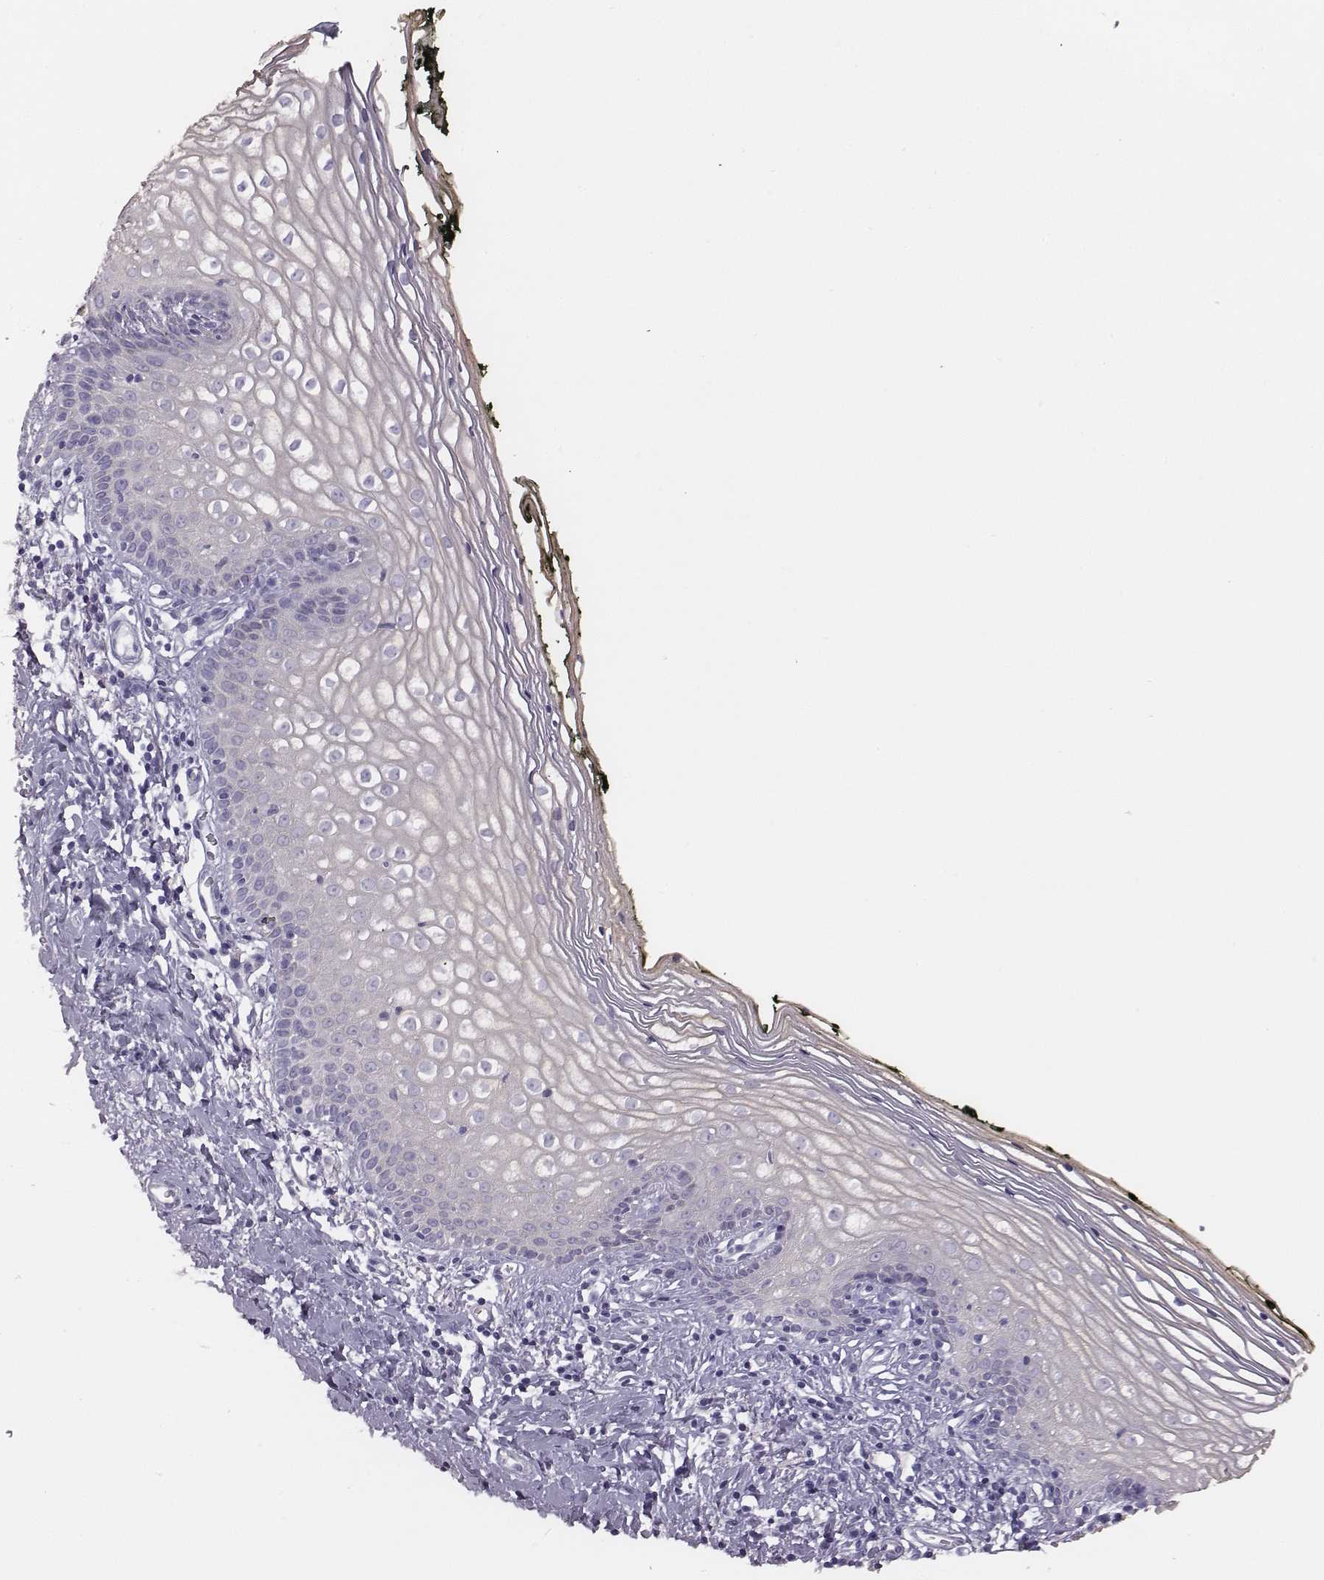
{"staining": {"intensity": "negative", "quantity": "none", "location": "none"}, "tissue": "vagina", "cell_type": "Squamous epithelial cells", "image_type": "normal", "snomed": [{"axis": "morphology", "description": "Normal tissue, NOS"}, {"axis": "topography", "description": "Vagina"}], "caption": "Histopathology image shows no protein staining in squamous epithelial cells of benign vagina. (Immunohistochemistry (ihc), brightfield microscopy, high magnification).", "gene": "ENSG00000290147", "patient": {"sex": "female", "age": 47}}